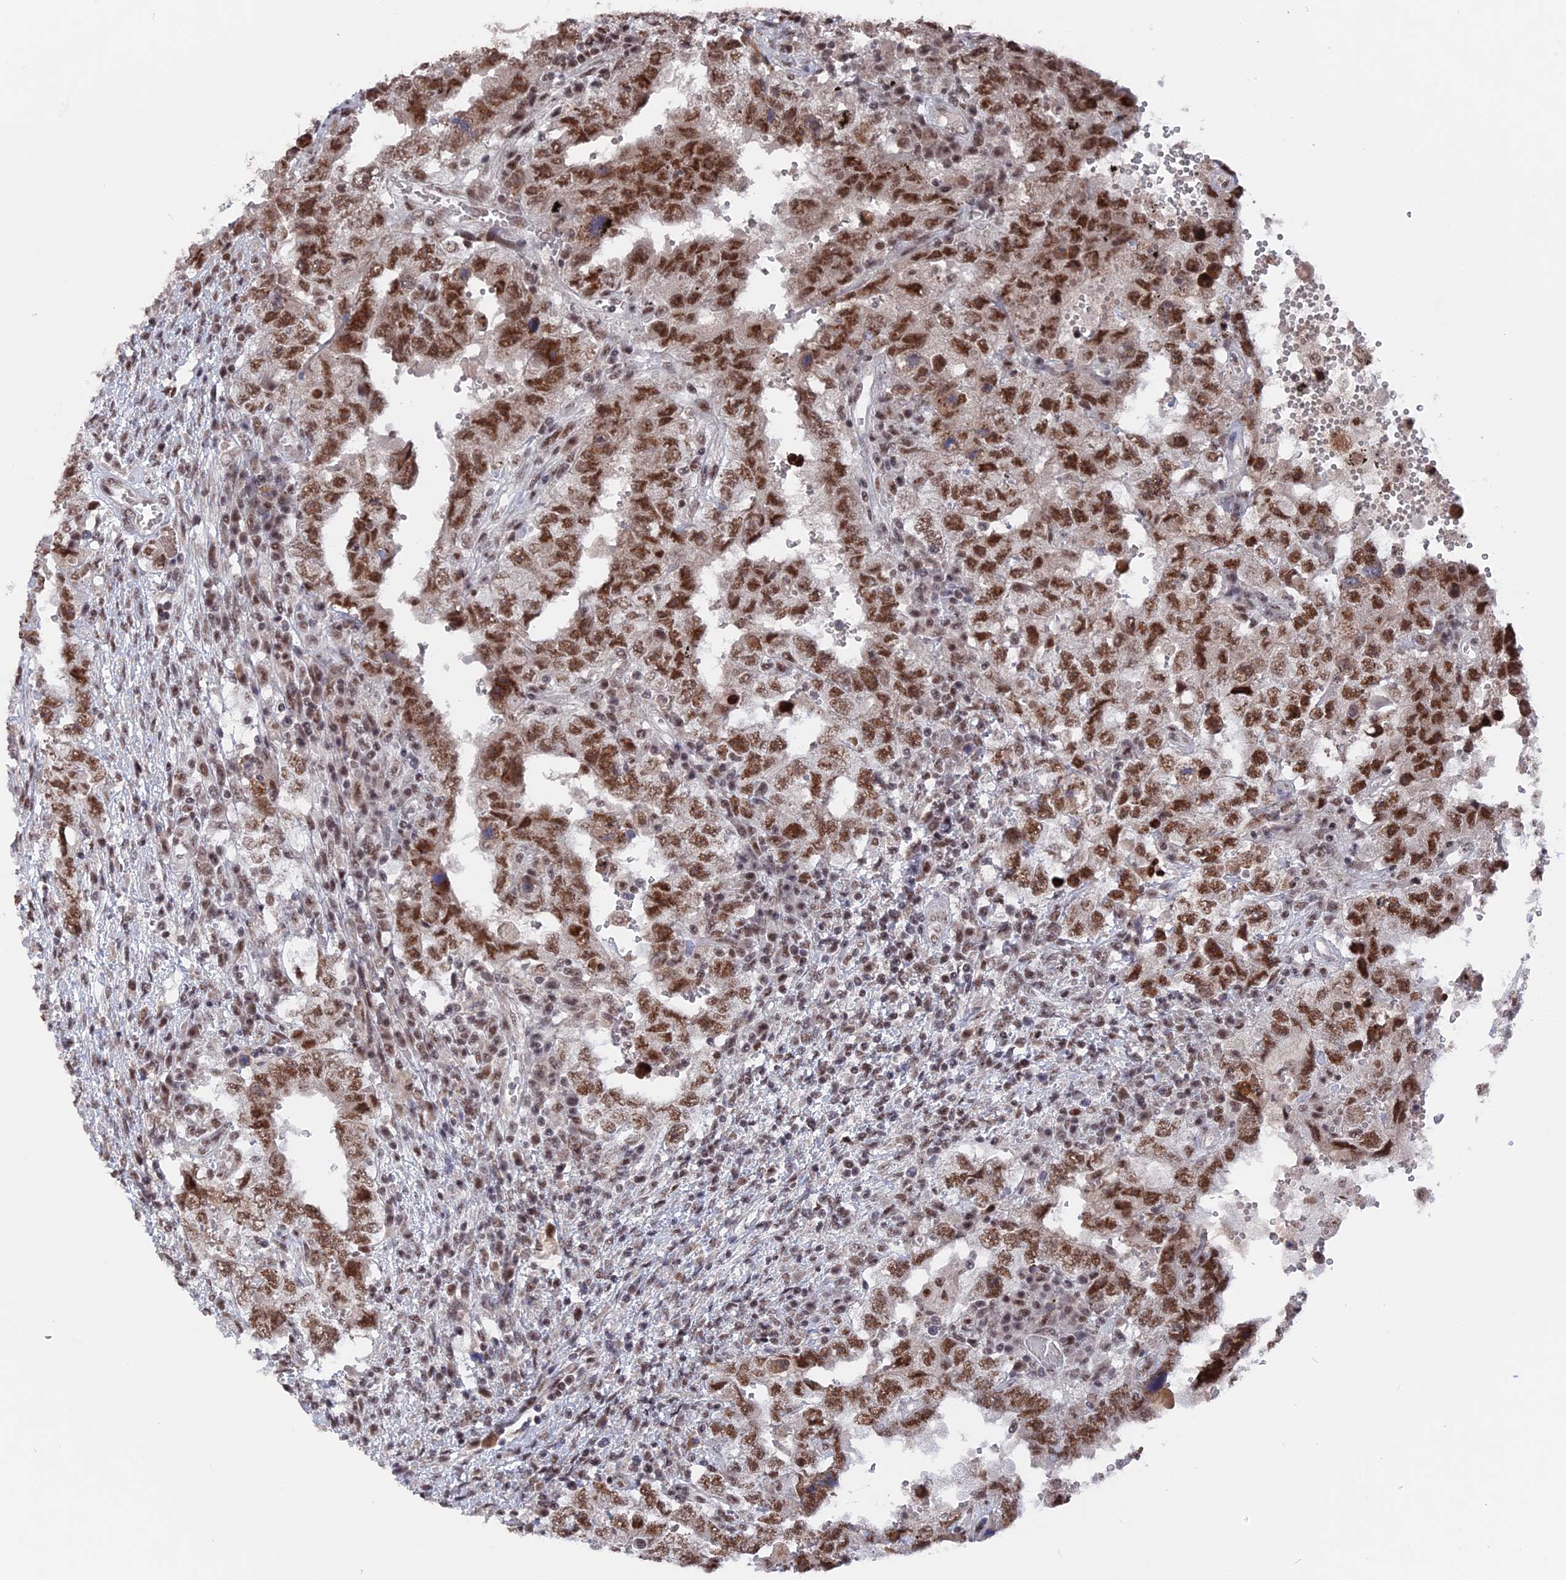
{"staining": {"intensity": "moderate", "quantity": ">75%", "location": "nuclear"}, "tissue": "testis cancer", "cell_type": "Tumor cells", "image_type": "cancer", "snomed": [{"axis": "morphology", "description": "Carcinoma, Embryonal, NOS"}, {"axis": "topography", "description": "Testis"}], "caption": "Testis cancer stained for a protein exhibits moderate nuclear positivity in tumor cells.", "gene": "SF3A2", "patient": {"sex": "male", "age": 26}}